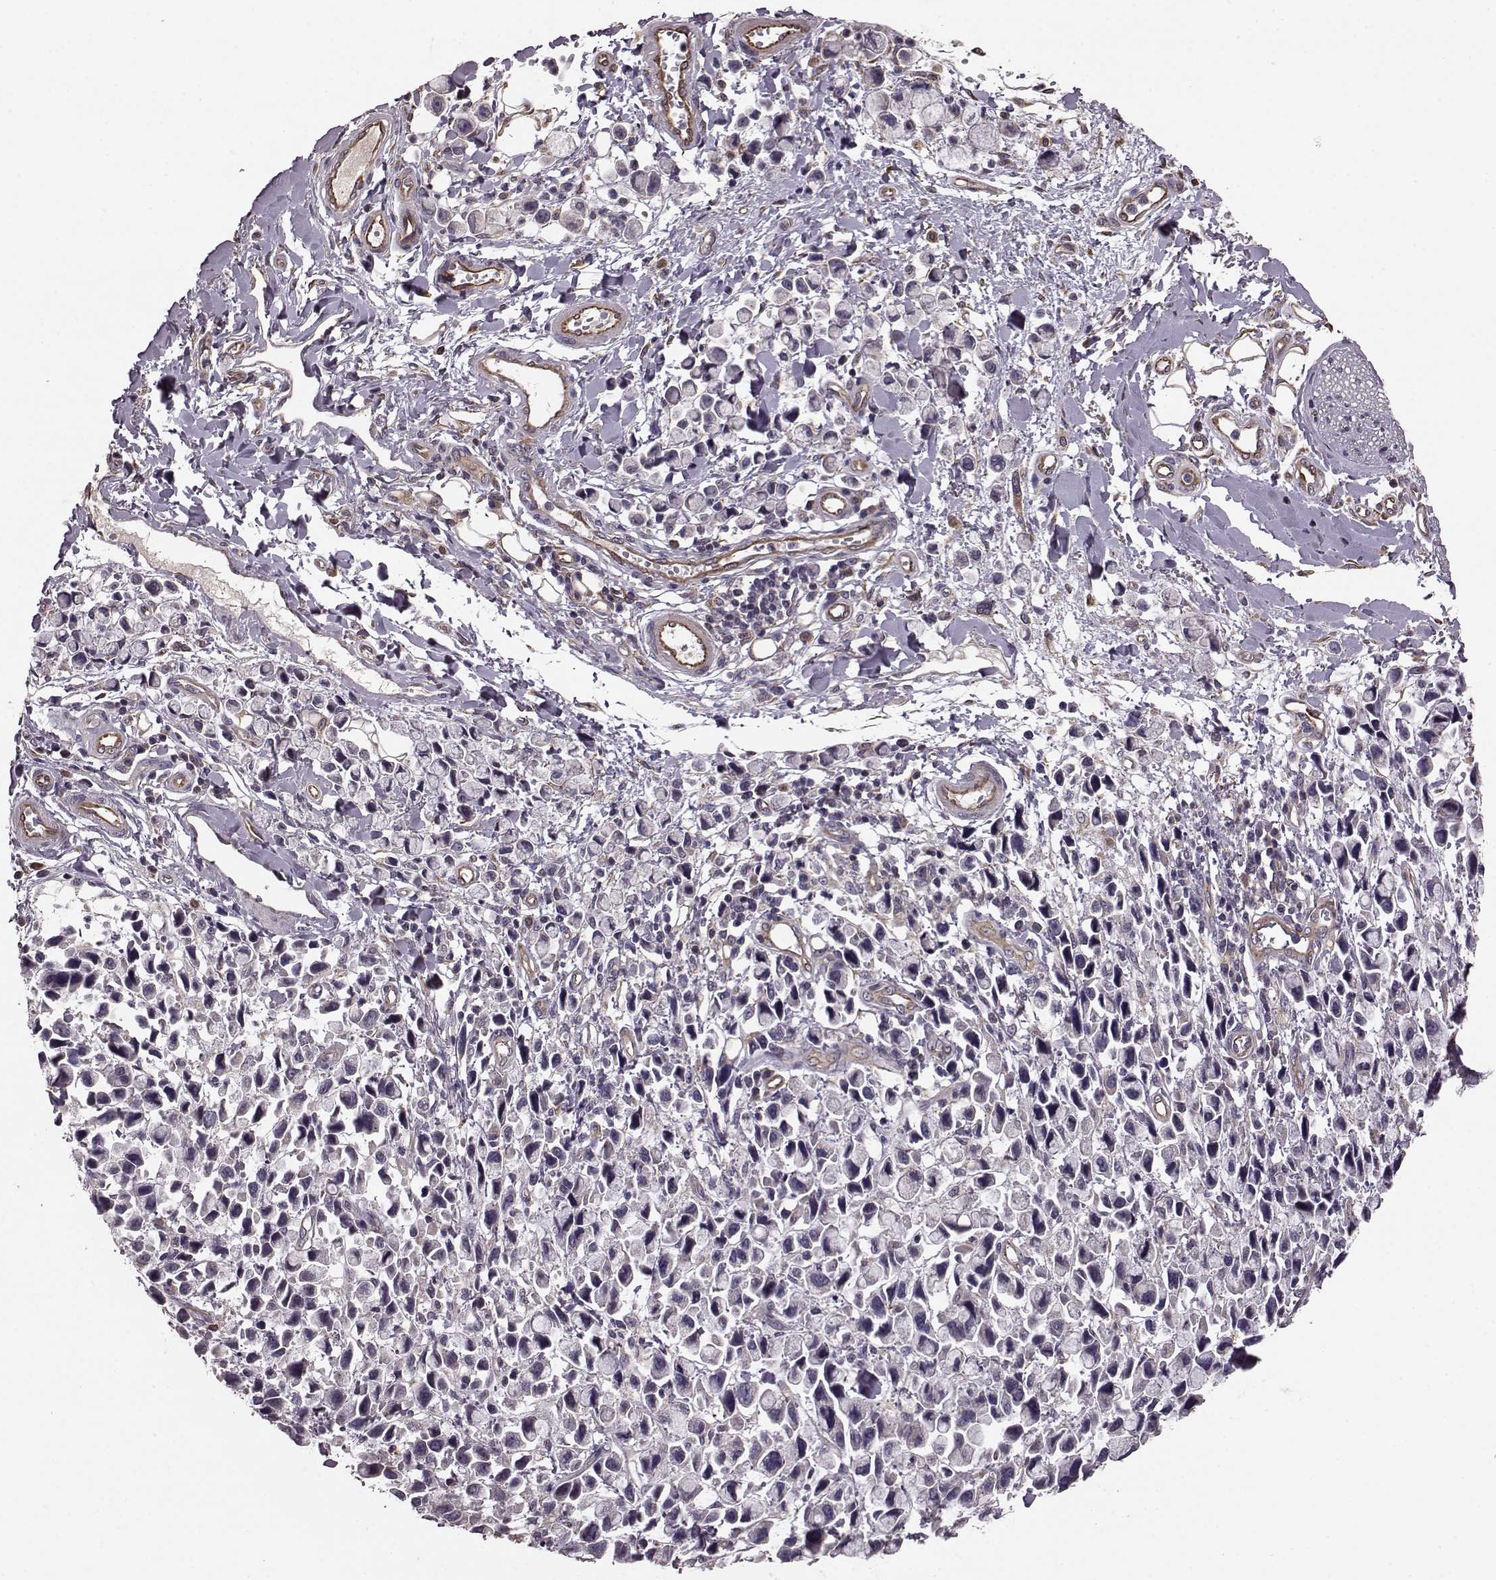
{"staining": {"intensity": "negative", "quantity": "none", "location": "none"}, "tissue": "stomach cancer", "cell_type": "Tumor cells", "image_type": "cancer", "snomed": [{"axis": "morphology", "description": "Adenocarcinoma, NOS"}, {"axis": "topography", "description": "Stomach"}], "caption": "Stomach cancer (adenocarcinoma) was stained to show a protein in brown. There is no significant positivity in tumor cells. (Stains: DAB immunohistochemistry (IHC) with hematoxylin counter stain, Microscopy: brightfield microscopy at high magnification).", "gene": "NTF3", "patient": {"sex": "female", "age": 81}}